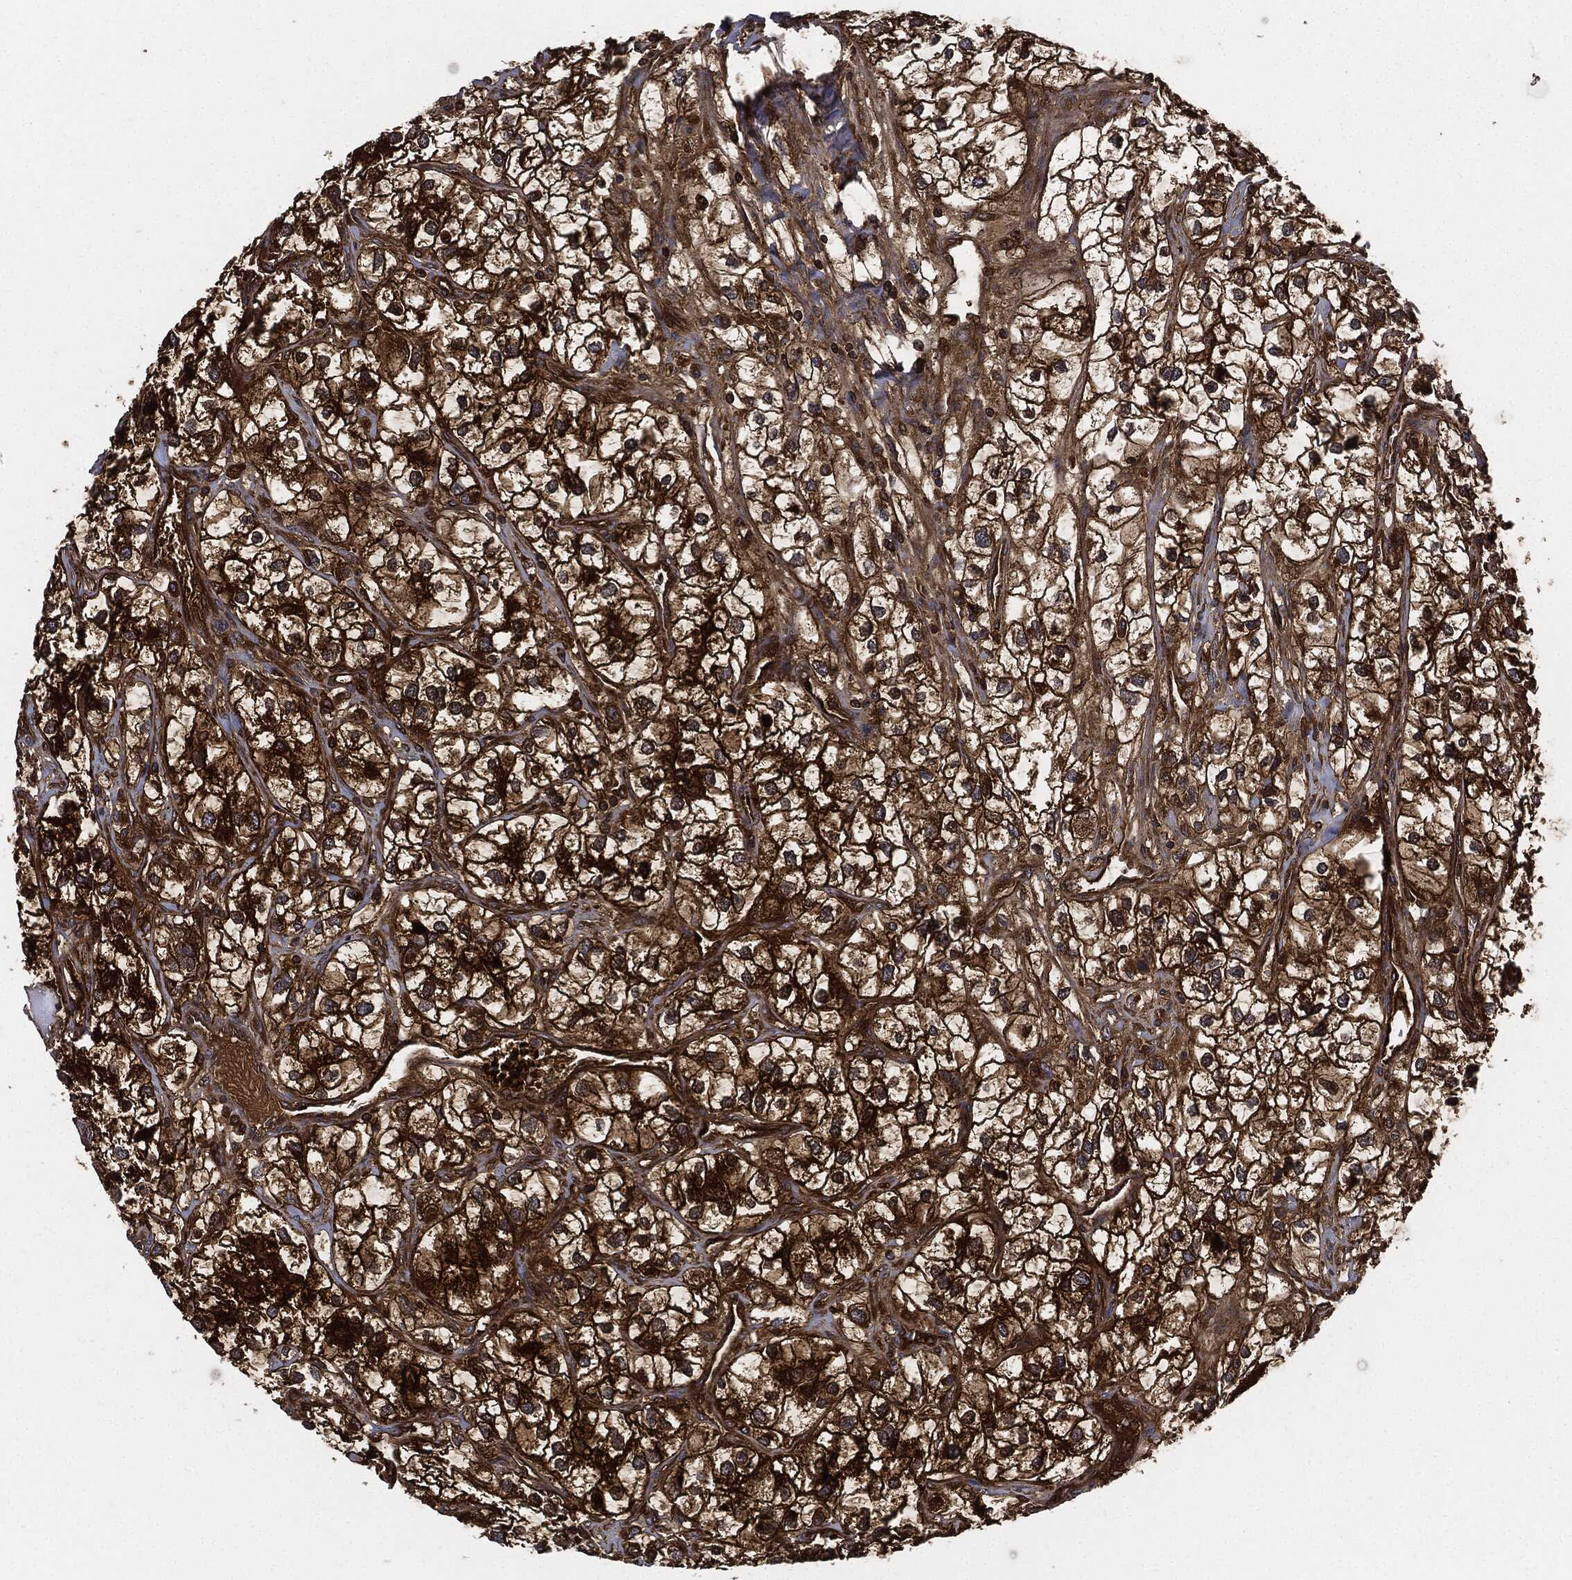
{"staining": {"intensity": "strong", "quantity": ">75%", "location": "cytoplasmic/membranous"}, "tissue": "renal cancer", "cell_type": "Tumor cells", "image_type": "cancer", "snomed": [{"axis": "morphology", "description": "Adenocarcinoma, NOS"}, {"axis": "topography", "description": "Kidney"}], "caption": "Renal cancer tissue displays strong cytoplasmic/membranous expression in approximately >75% of tumor cells, visualized by immunohistochemistry.", "gene": "XPNPEP1", "patient": {"sex": "male", "age": 59}}